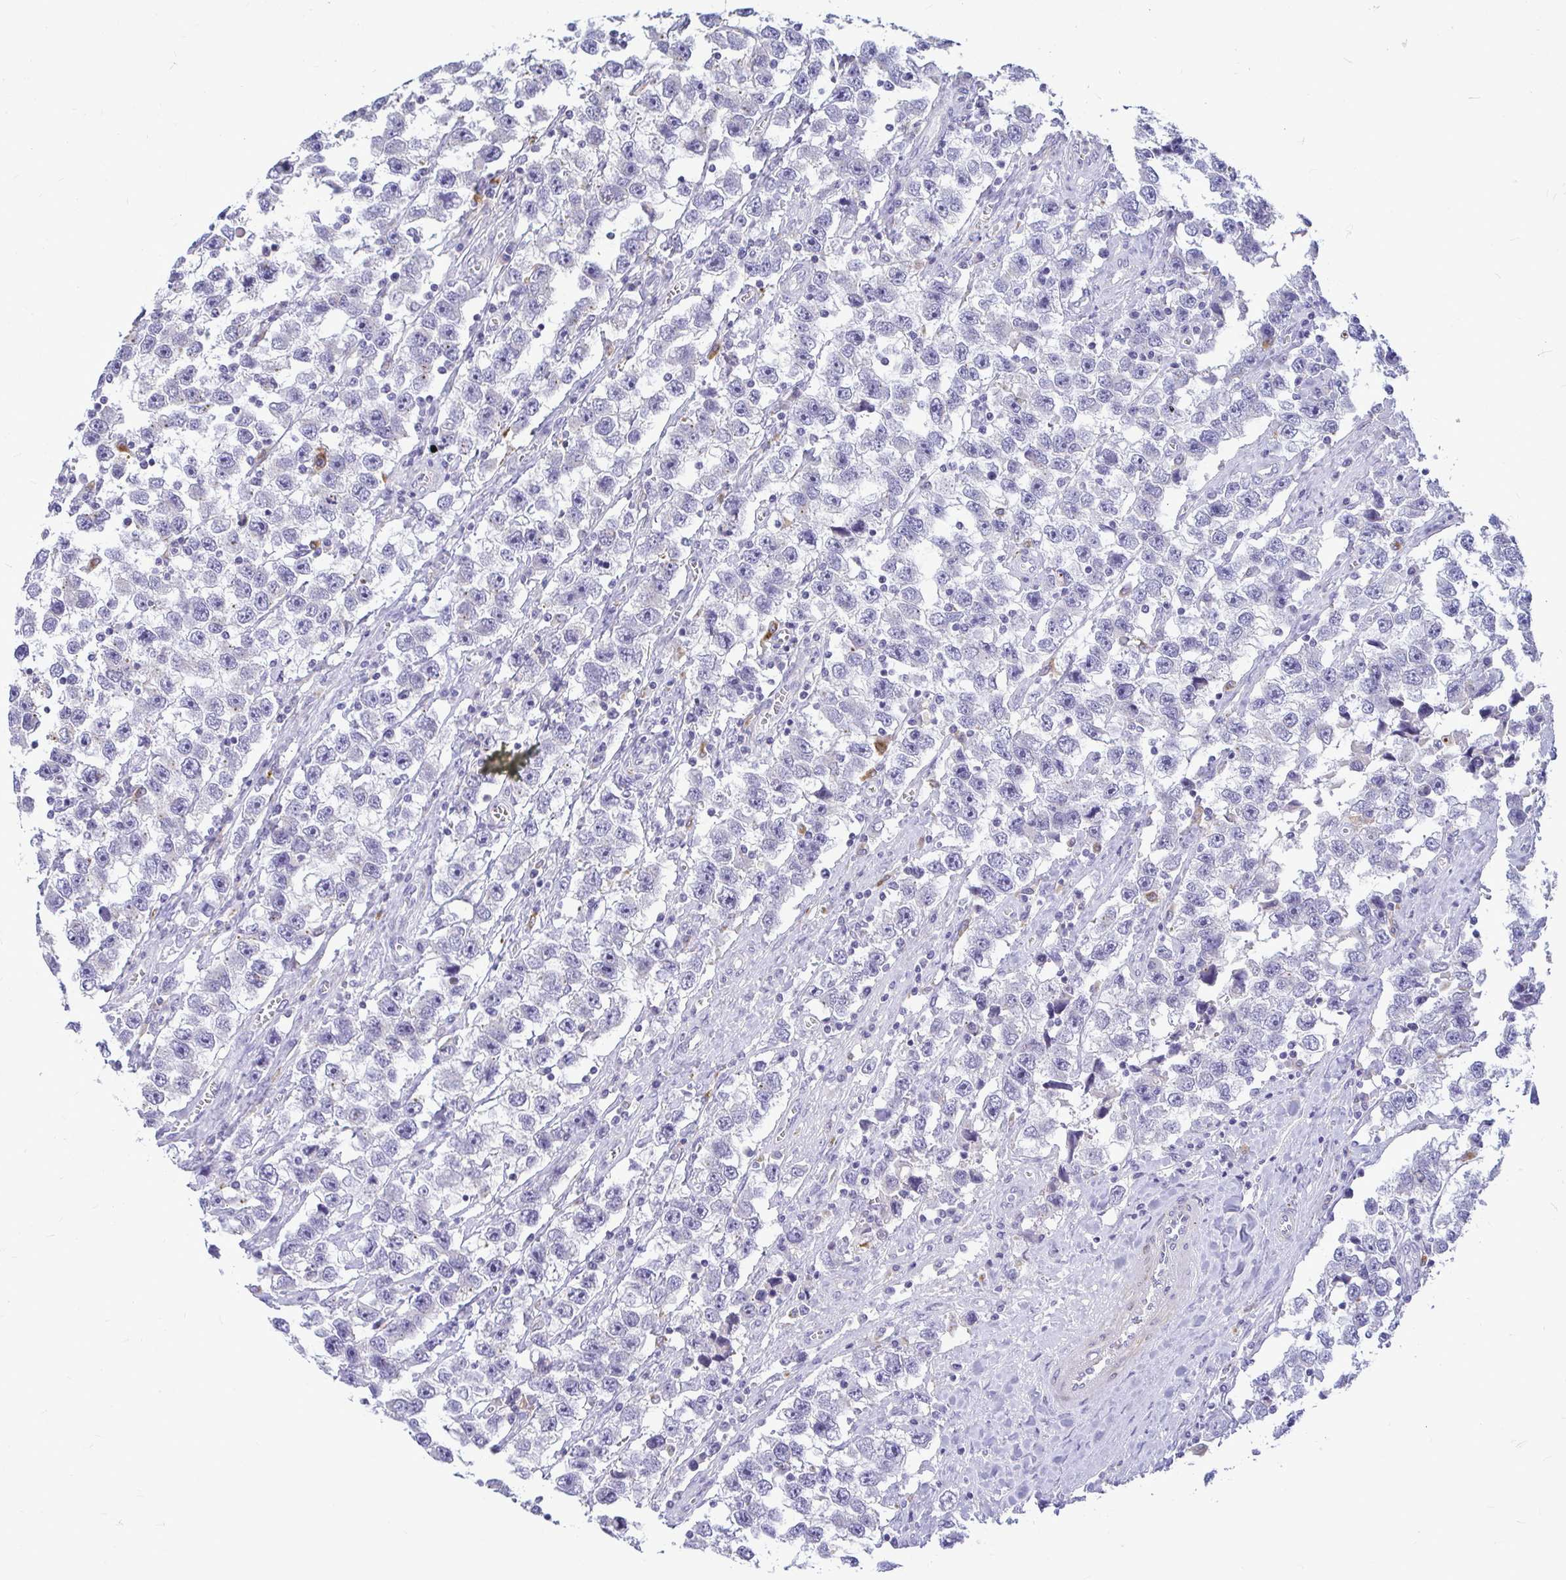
{"staining": {"intensity": "negative", "quantity": "none", "location": "none"}, "tissue": "testis cancer", "cell_type": "Tumor cells", "image_type": "cancer", "snomed": [{"axis": "morphology", "description": "Seminoma, NOS"}, {"axis": "topography", "description": "Testis"}], "caption": "Immunohistochemistry of testis seminoma demonstrates no expression in tumor cells.", "gene": "PKN3", "patient": {"sex": "male", "age": 33}}